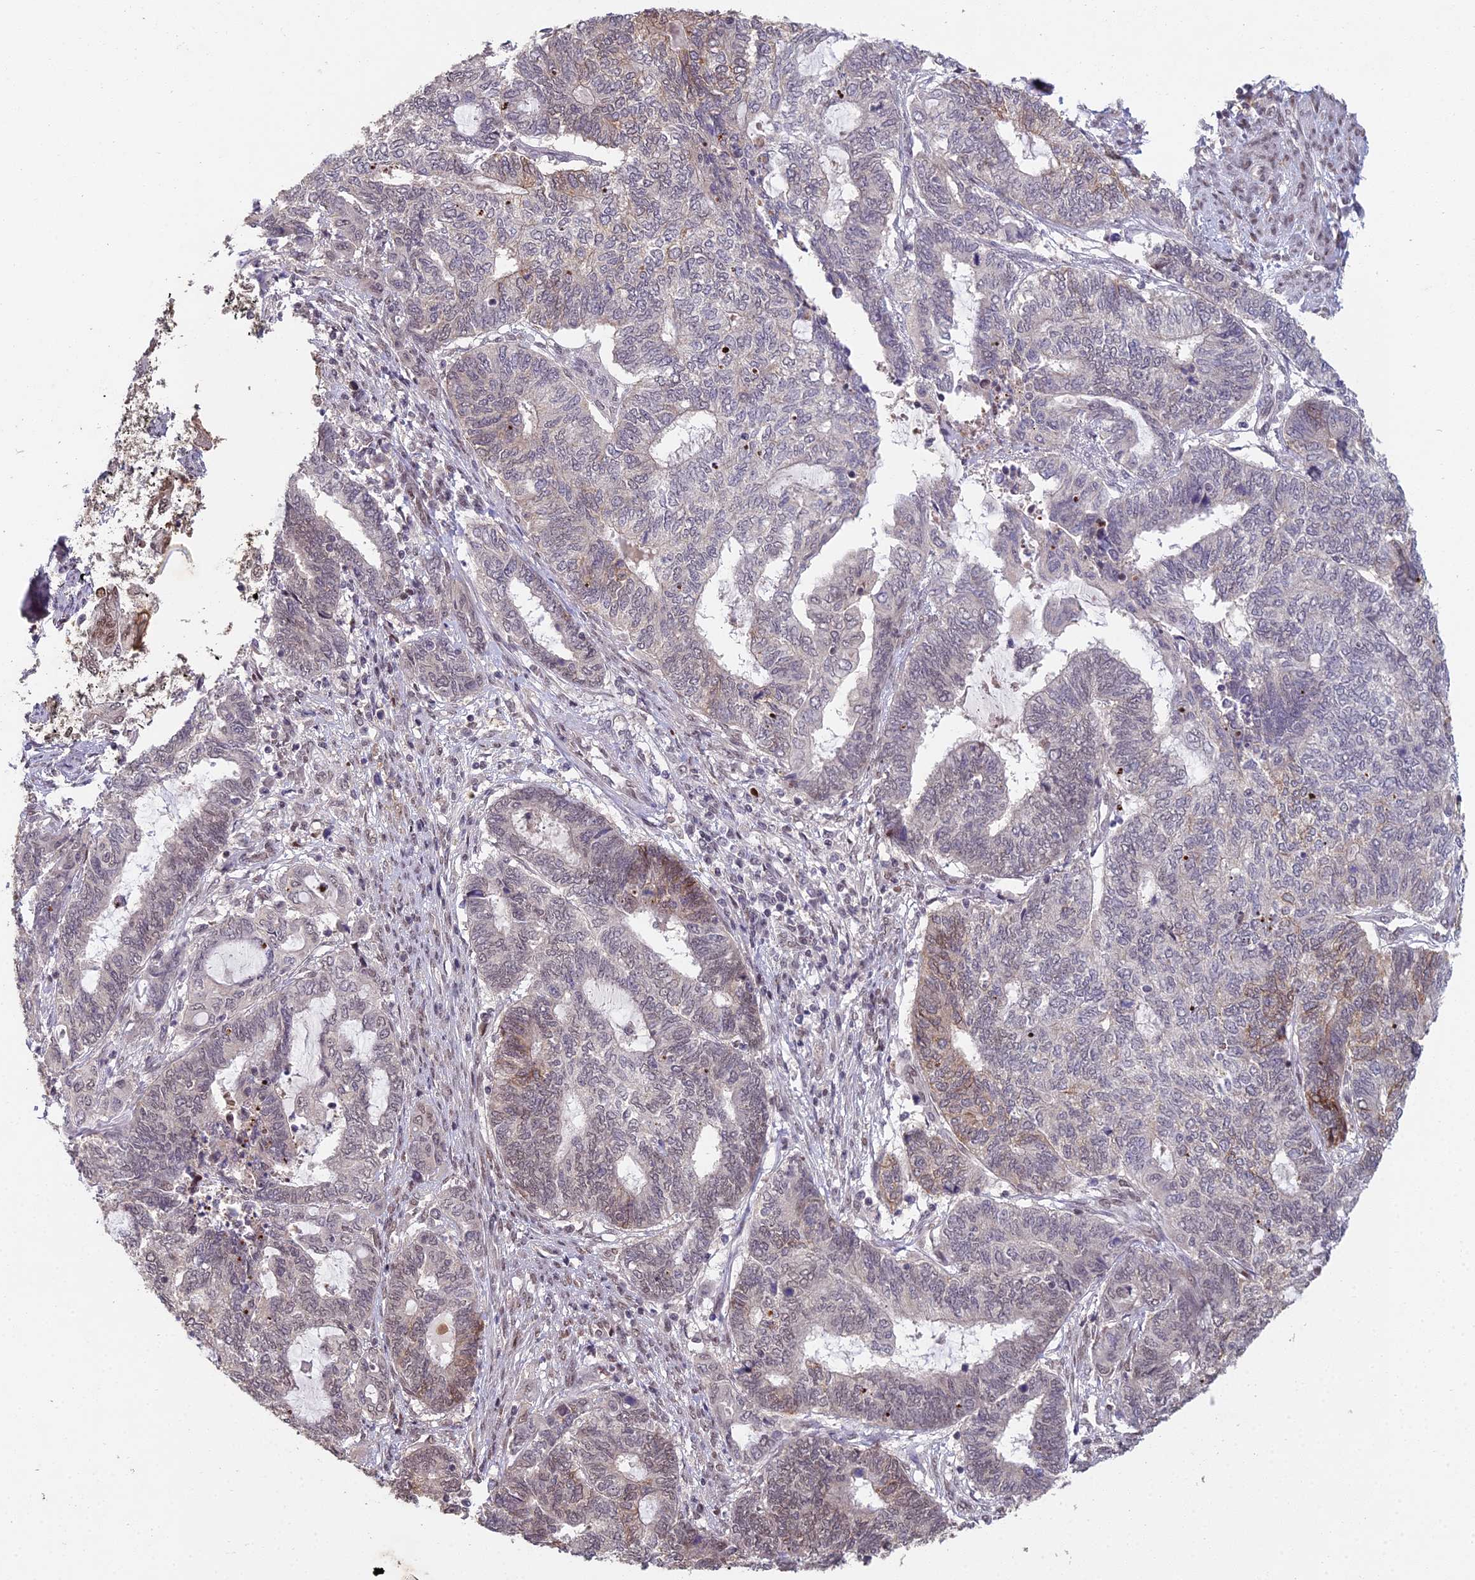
{"staining": {"intensity": "weak", "quantity": "<25%", "location": "cytoplasmic/membranous,nuclear"}, "tissue": "endometrial cancer", "cell_type": "Tumor cells", "image_type": "cancer", "snomed": [{"axis": "morphology", "description": "Adenocarcinoma, NOS"}, {"axis": "topography", "description": "Uterus"}, {"axis": "topography", "description": "Endometrium"}], "caption": "Tumor cells are negative for brown protein staining in endometrial cancer (adenocarcinoma).", "gene": "ABHD17A", "patient": {"sex": "female", "age": 70}}